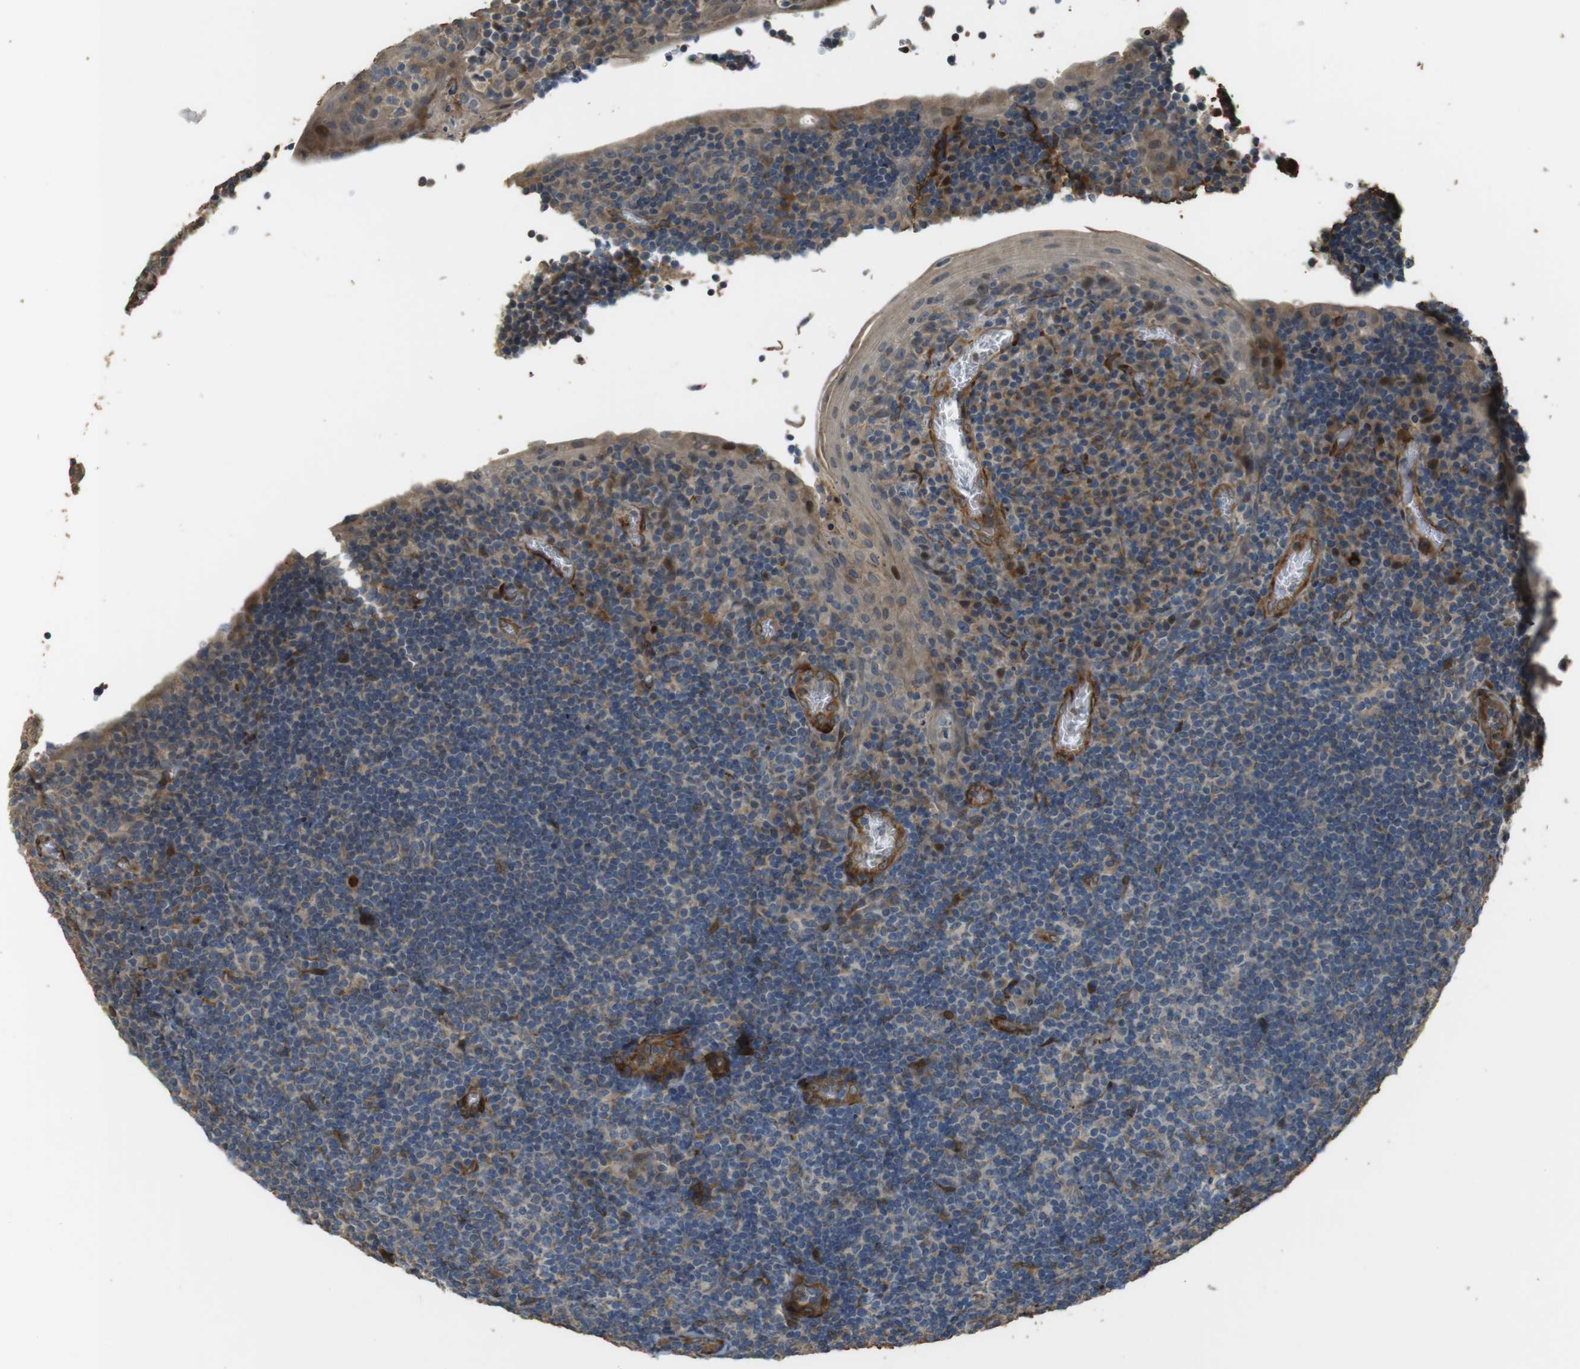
{"staining": {"intensity": "weak", "quantity": "25%-75%", "location": "cytoplasmic/membranous"}, "tissue": "tonsil", "cell_type": "Germinal center cells", "image_type": "normal", "snomed": [{"axis": "morphology", "description": "Normal tissue, NOS"}, {"axis": "topography", "description": "Tonsil"}], "caption": "A micrograph of human tonsil stained for a protein shows weak cytoplasmic/membranous brown staining in germinal center cells.", "gene": "MSRB3", "patient": {"sex": "male", "age": 37}}